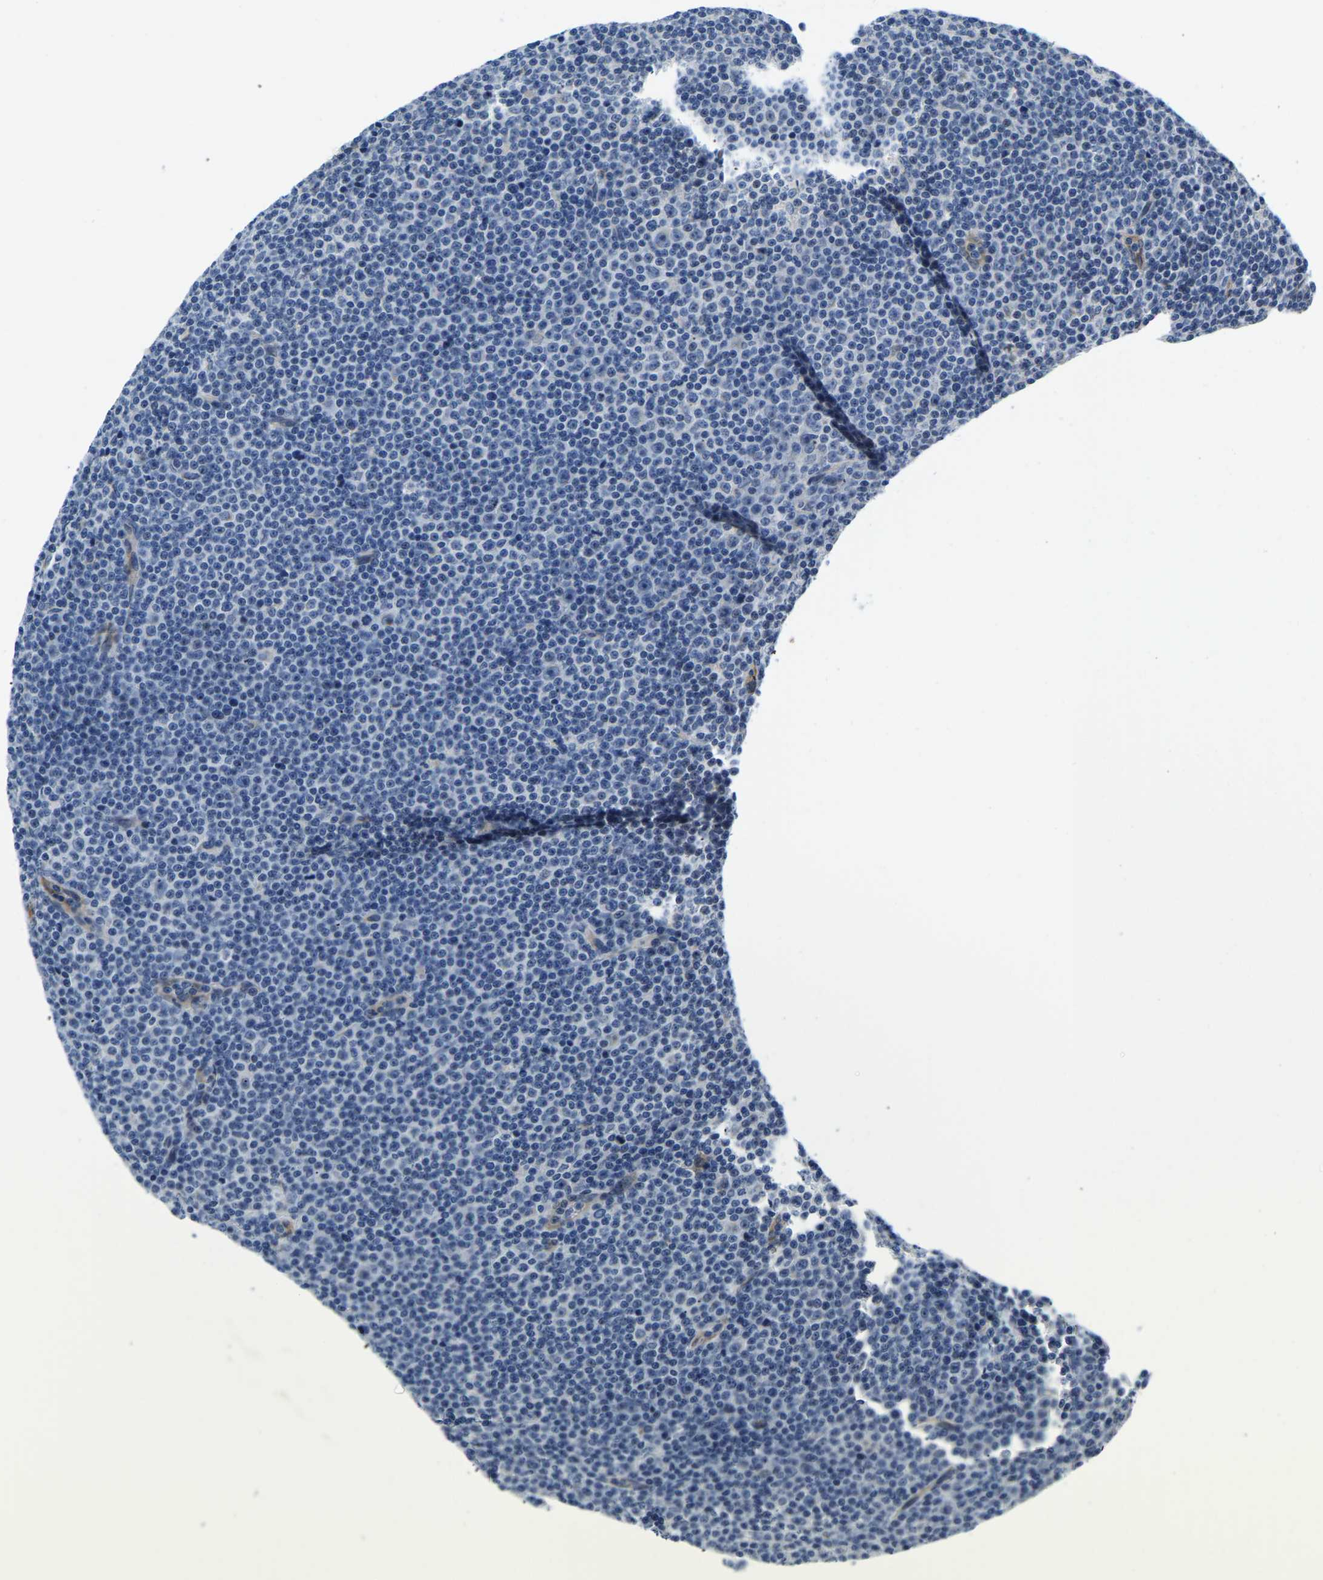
{"staining": {"intensity": "negative", "quantity": "none", "location": "none"}, "tissue": "lymphoma", "cell_type": "Tumor cells", "image_type": "cancer", "snomed": [{"axis": "morphology", "description": "Malignant lymphoma, non-Hodgkin's type, Low grade"}, {"axis": "topography", "description": "Lymph node"}], "caption": "Tumor cells are negative for brown protein staining in malignant lymphoma, non-Hodgkin's type (low-grade).", "gene": "LIAS", "patient": {"sex": "female", "age": 67}}